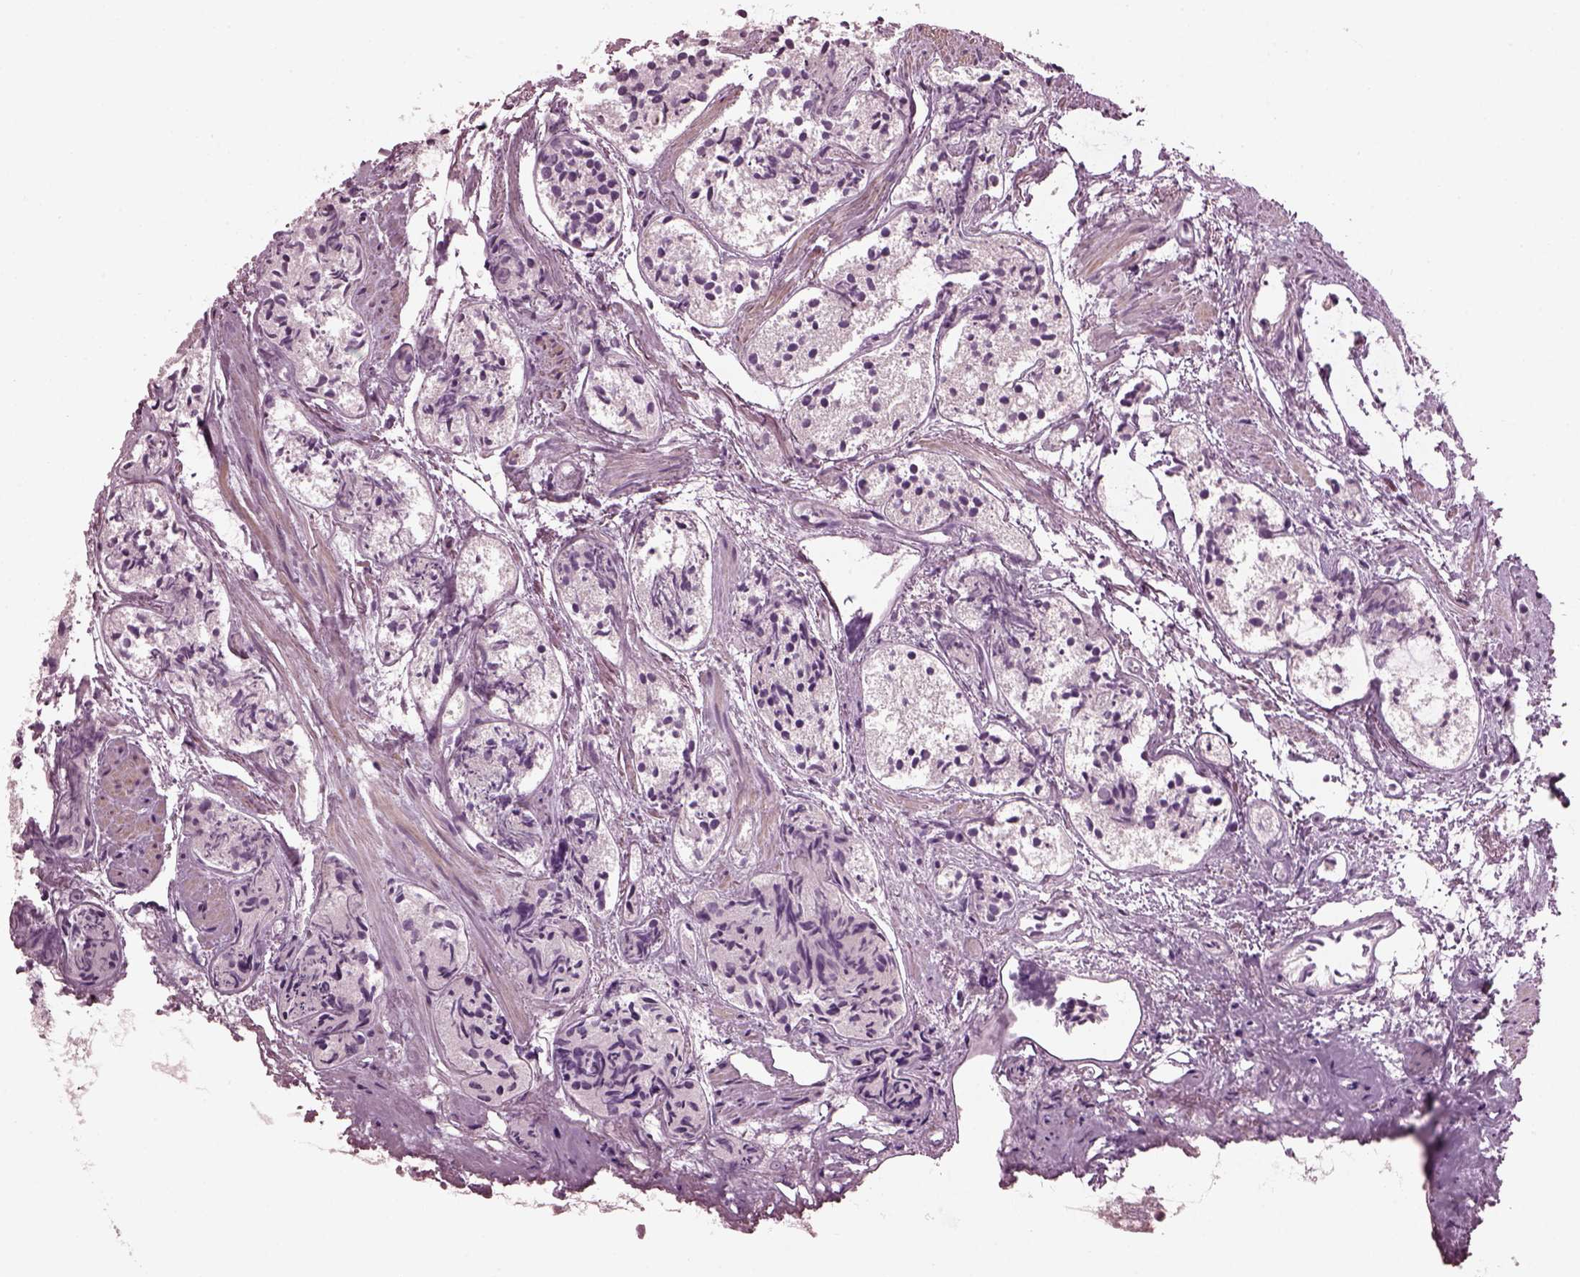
{"staining": {"intensity": "negative", "quantity": "none", "location": "none"}, "tissue": "prostate cancer", "cell_type": "Tumor cells", "image_type": "cancer", "snomed": [{"axis": "morphology", "description": "Adenocarcinoma, High grade"}, {"axis": "topography", "description": "Prostate"}], "caption": "The image reveals no staining of tumor cells in prostate high-grade adenocarcinoma.", "gene": "BFSP1", "patient": {"sex": "male", "age": 85}}